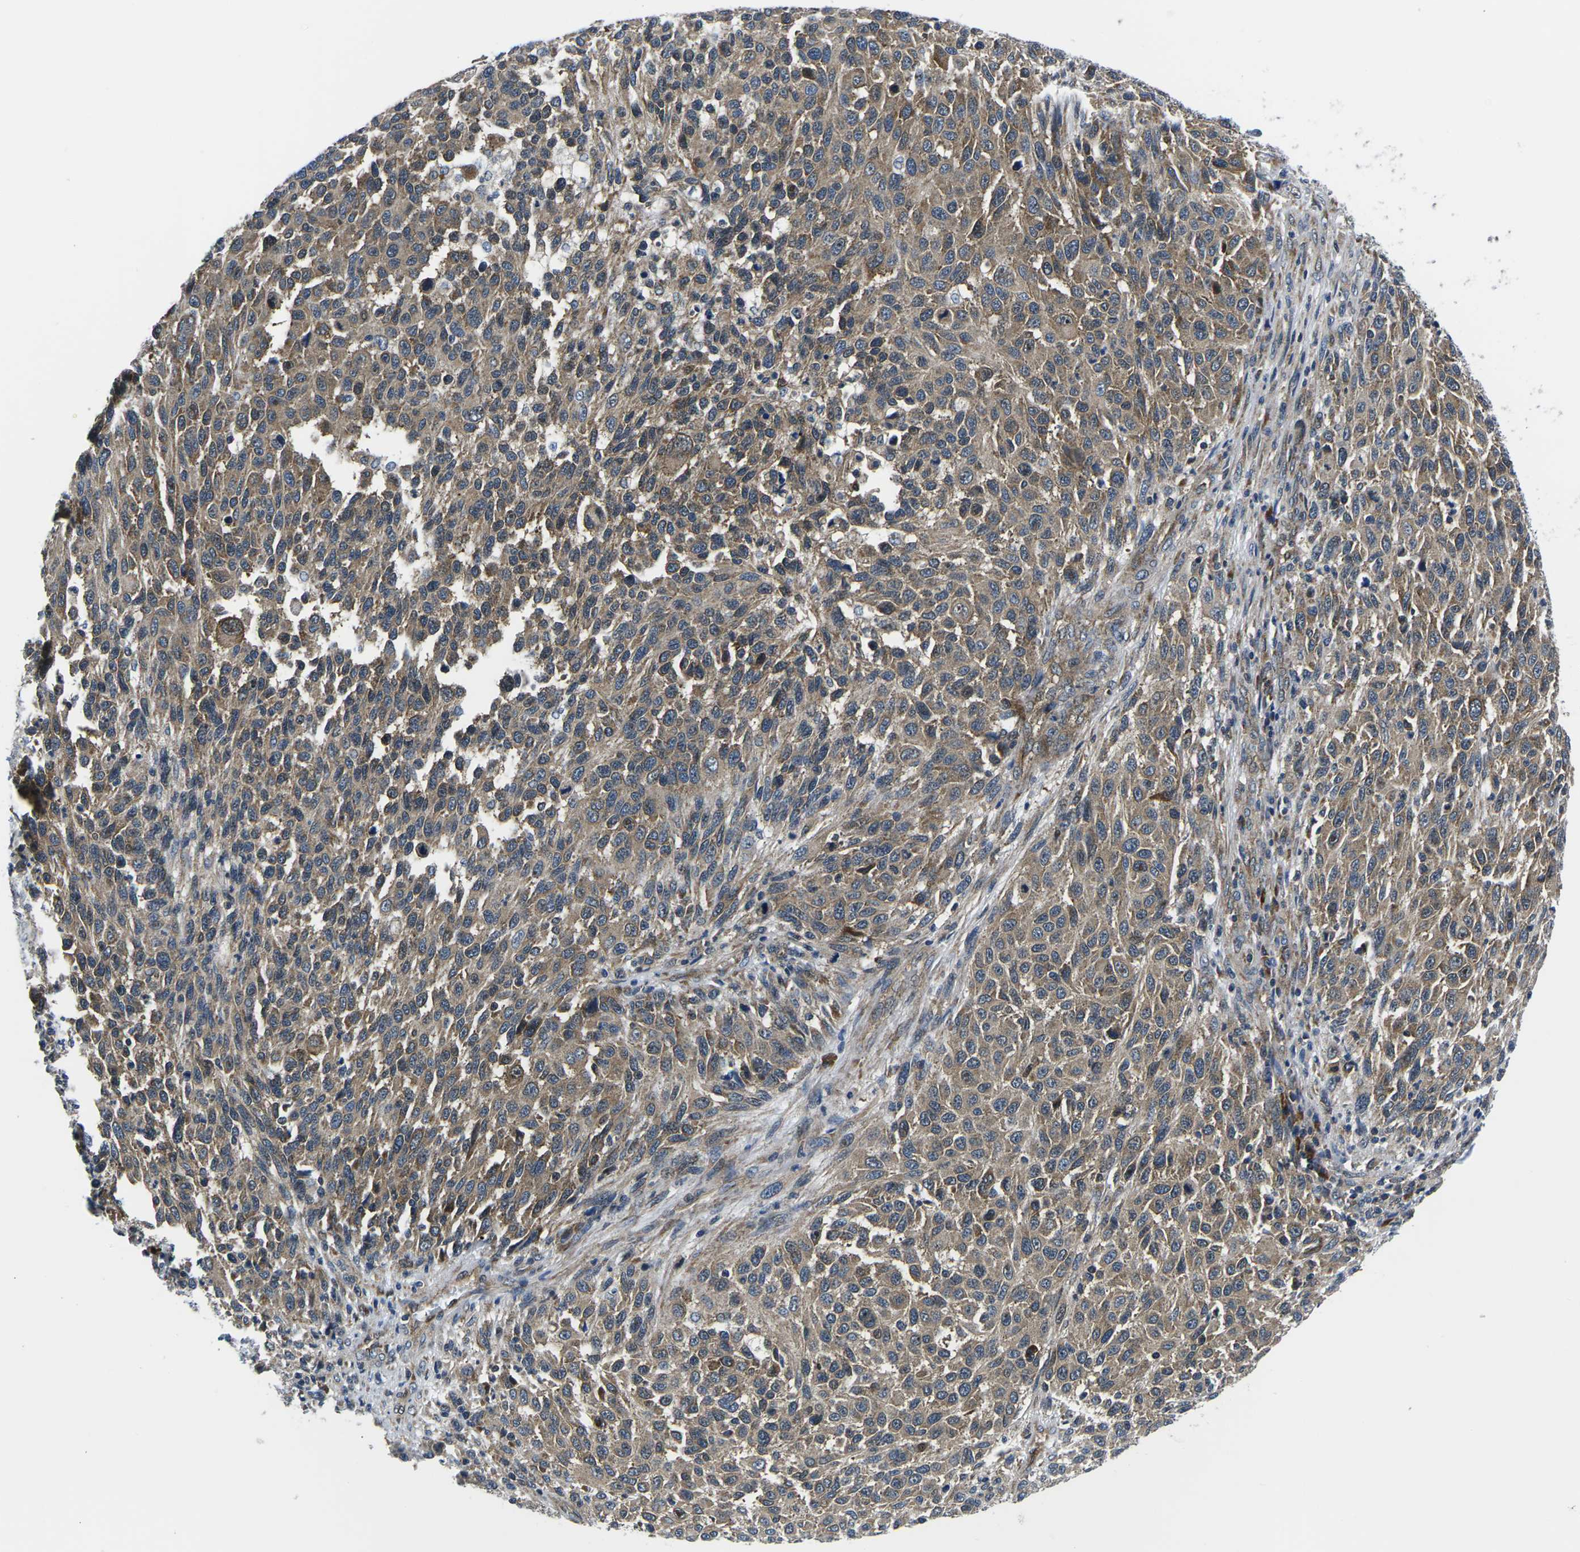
{"staining": {"intensity": "moderate", "quantity": ">75%", "location": "cytoplasmic/membranous"}, "tissue": "melanoma", "cell_type": "Tumor cells", "image_type": "cancer", "snomed": [{"axis": "morphology", "description": "Malignant melanoma, Metastatic site"}, {"axis": "topography", "description": "Lymph node"}], "caption": "Malignant melanoma (metastatic site) stained with a brown dye shows moderate cytoplasmic/membranous positive positivity in approximately >75% of tumor cells.", "gene": "EIF4E", "patient": {"sex": "male", "age": 61}}